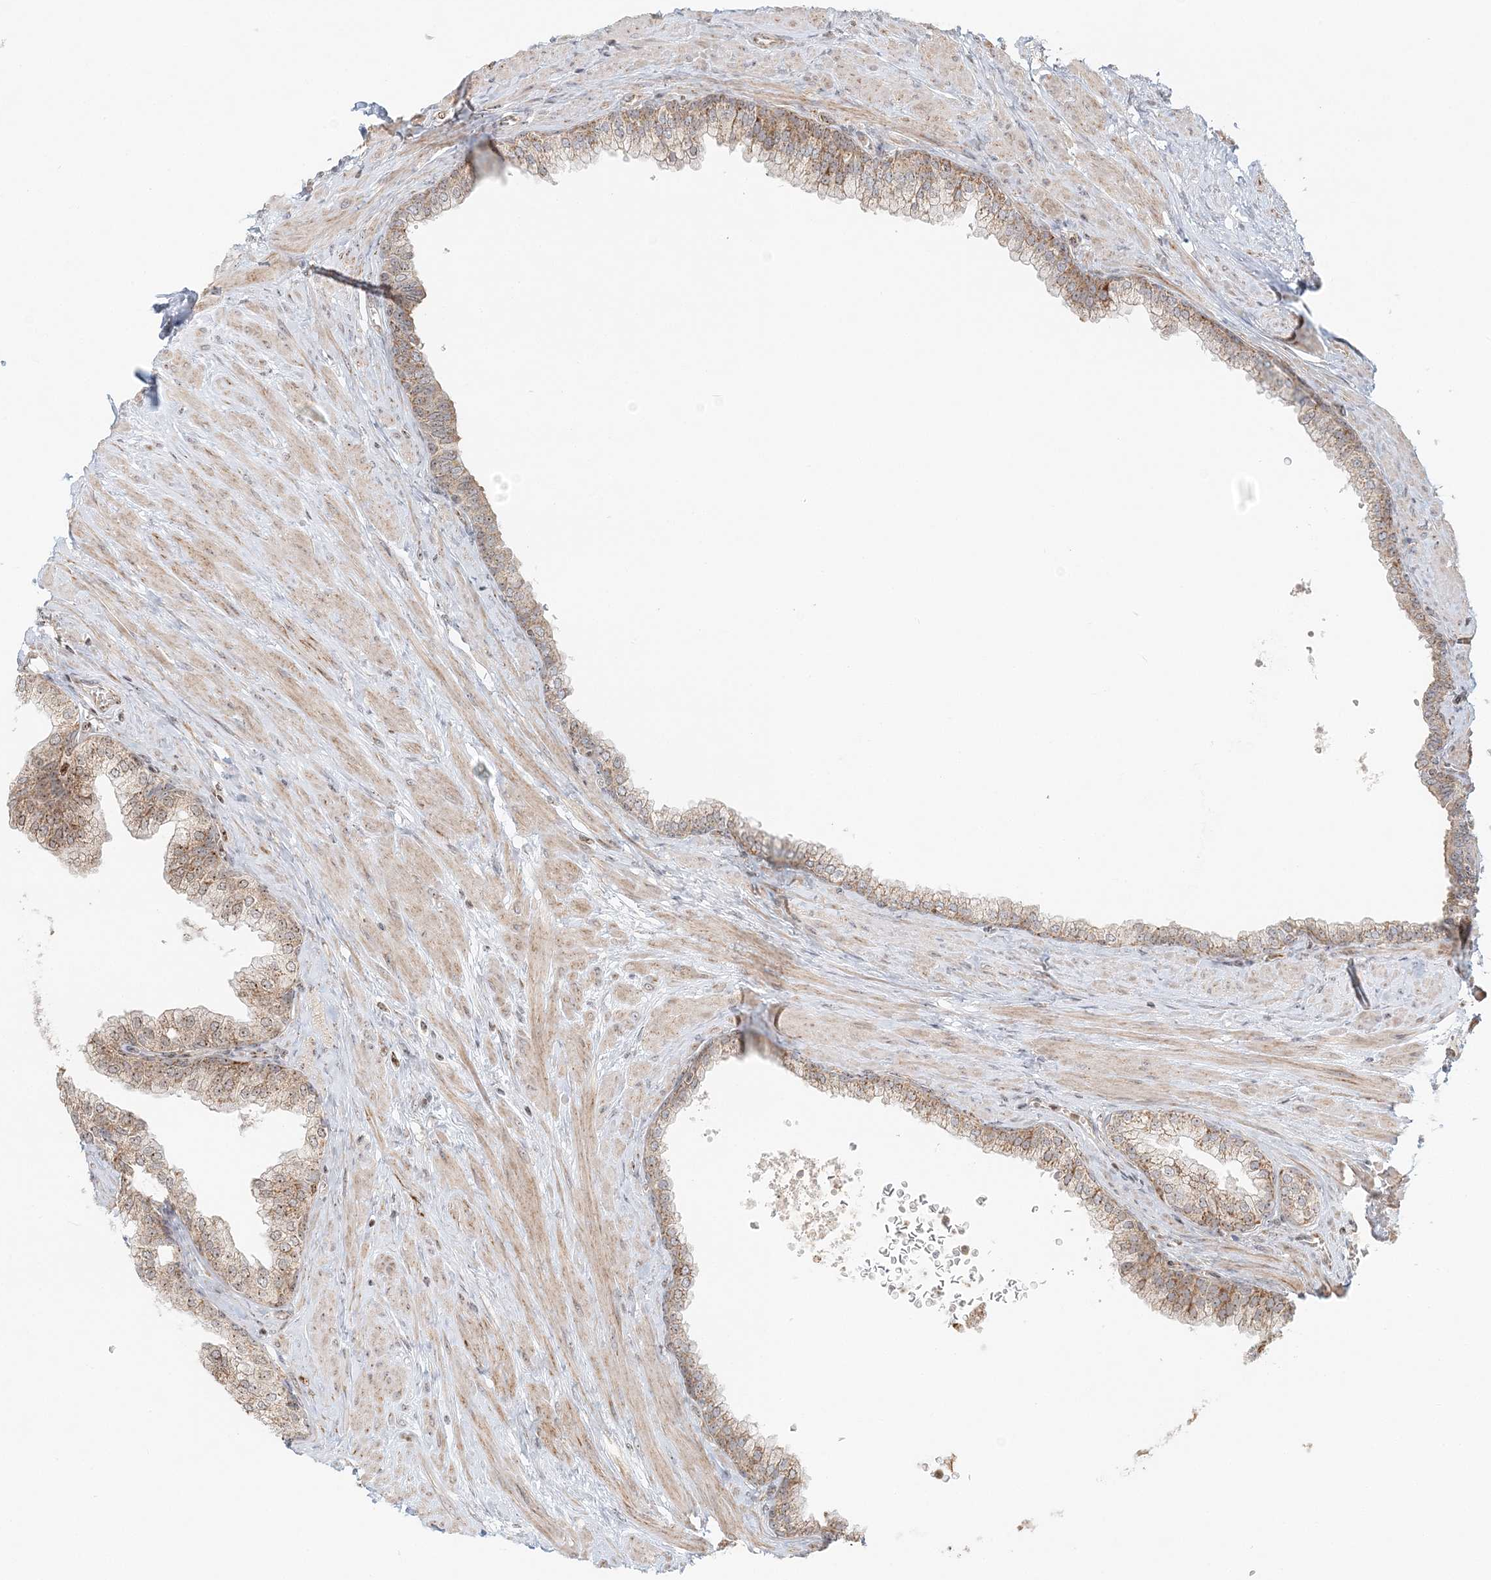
{"staining": {"intensity": "weak", "quantity": "25%-75%", "location": "cytoplasmic/membranous,nuclear"}, "tissue": "prostate", "cell_type": "Glandular cells", "image_type": "normal", "snomed": [{"axis": "morphology", "description": "Normal tissue, NOS"}, {"axis": "morphology", "description": "Urothelial carcinoma, Low grade"}, {"axis": "topography", "description": "Urinary bladder"}, {"axis": "topography", "description": "Prostate"}], "caption": "High-power microscopy captured an immunohistochemistry photomicrograph of benign prostate, revealing weak cytoplasmic/membranous,nuclear expression in about 25%-75% of glandular cells. (Stains: DAB (3,3'-diaminobenzidine) in brown, nuclei in blue, Microscopy: brightfield microscopy at high magnification).", "gene": "UBE2F", "patient": {"sex": "male", "age": 60}}